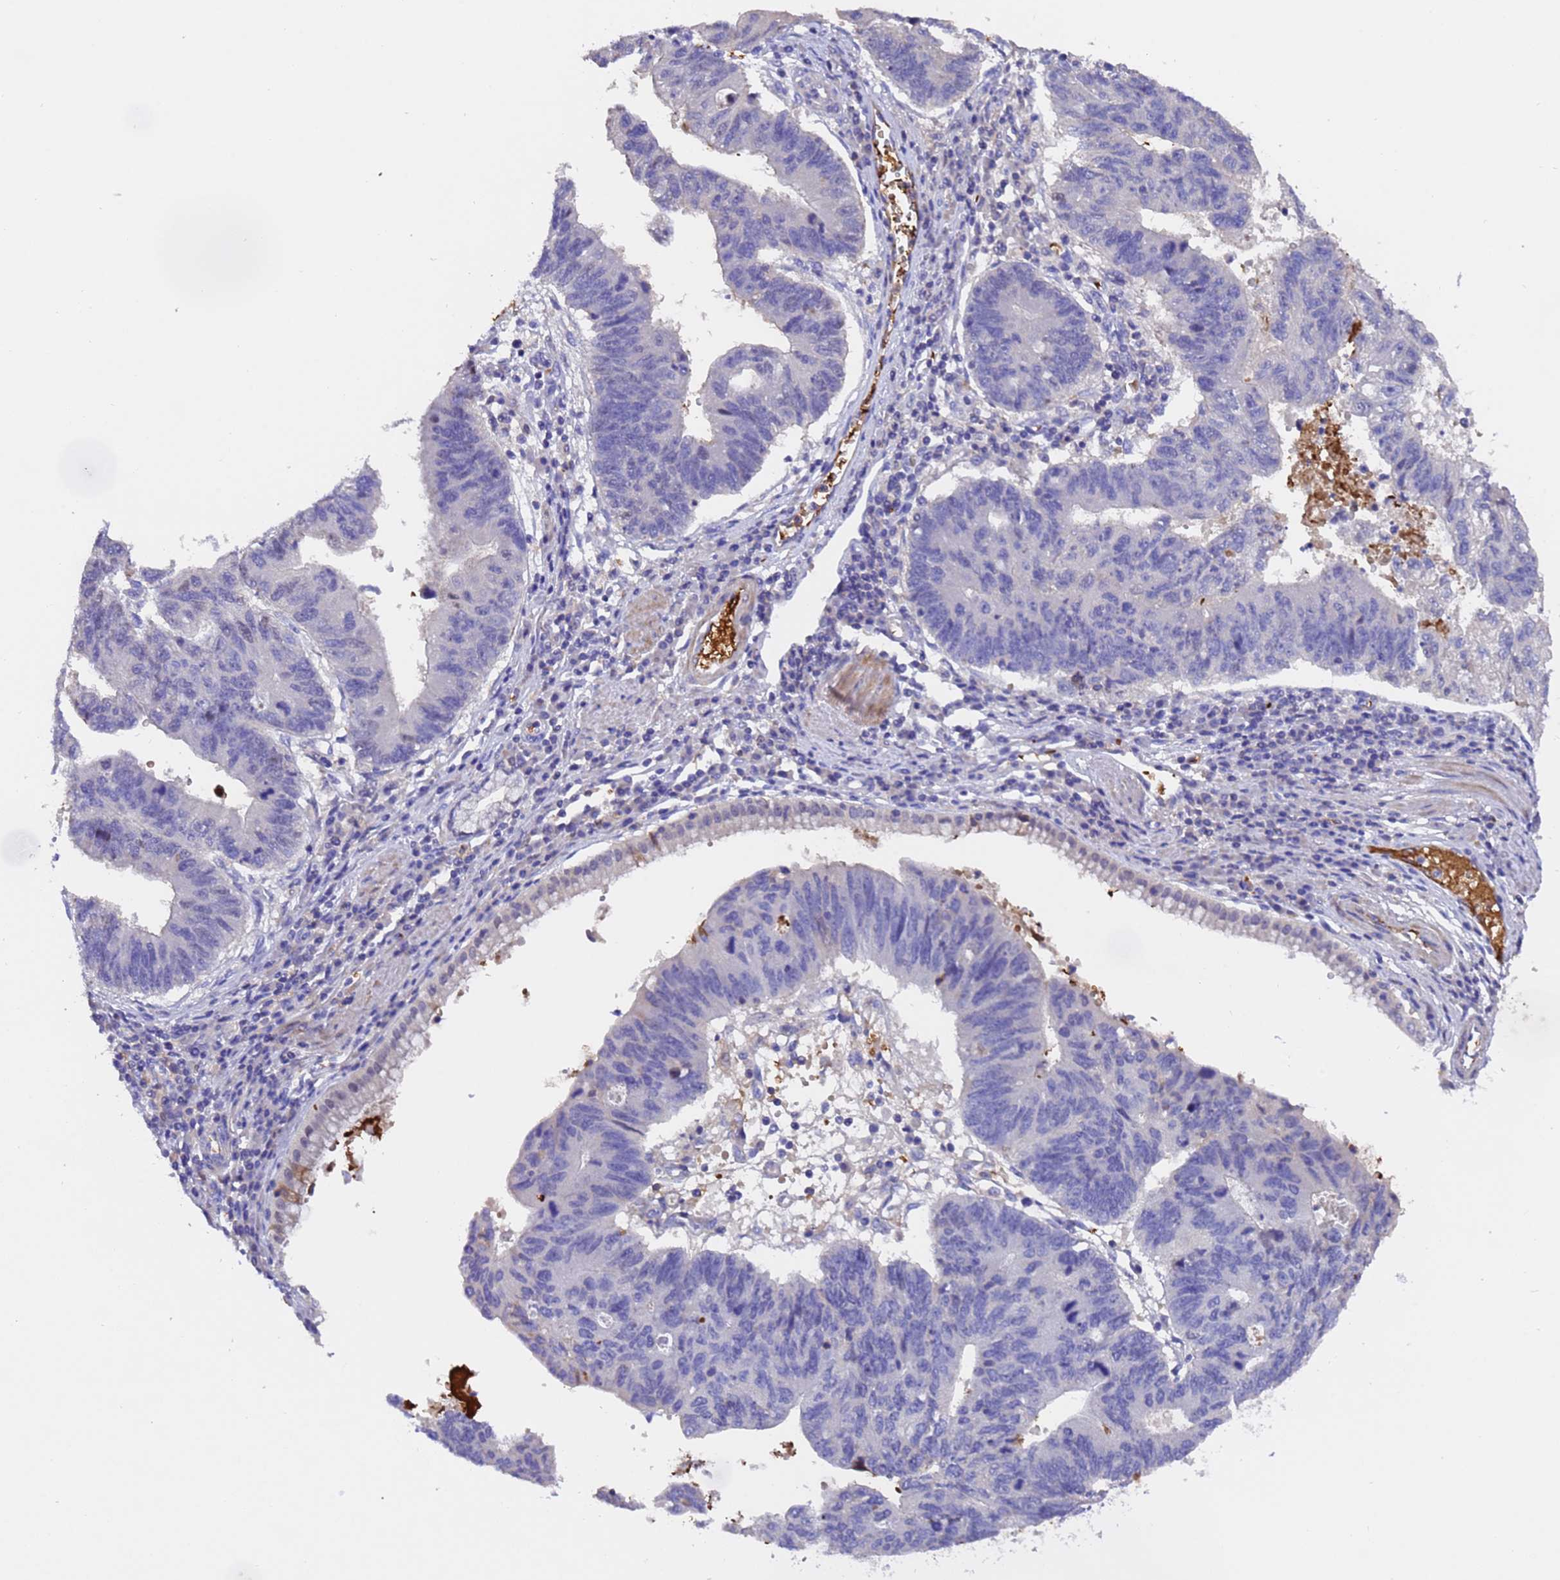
{"staining": {"intensity": "negative", "quantity": "none", "location": "none"}, "tissue": "stomach cancer", "cell_type": "Tumor cells", "image_type": "cancer", "snomed": [{"axis": "morphology", "description": "Adenocarcinoma, NOS"}, {"axis": "topography", "description": "Stomach"}], "caption": "Protein analysis of stomach cancer shows no significant positivity in tumor cells. Nuclei are stained in blue.", "gene": "ELP6", "patient": {"sex": "male", "age": 59}}